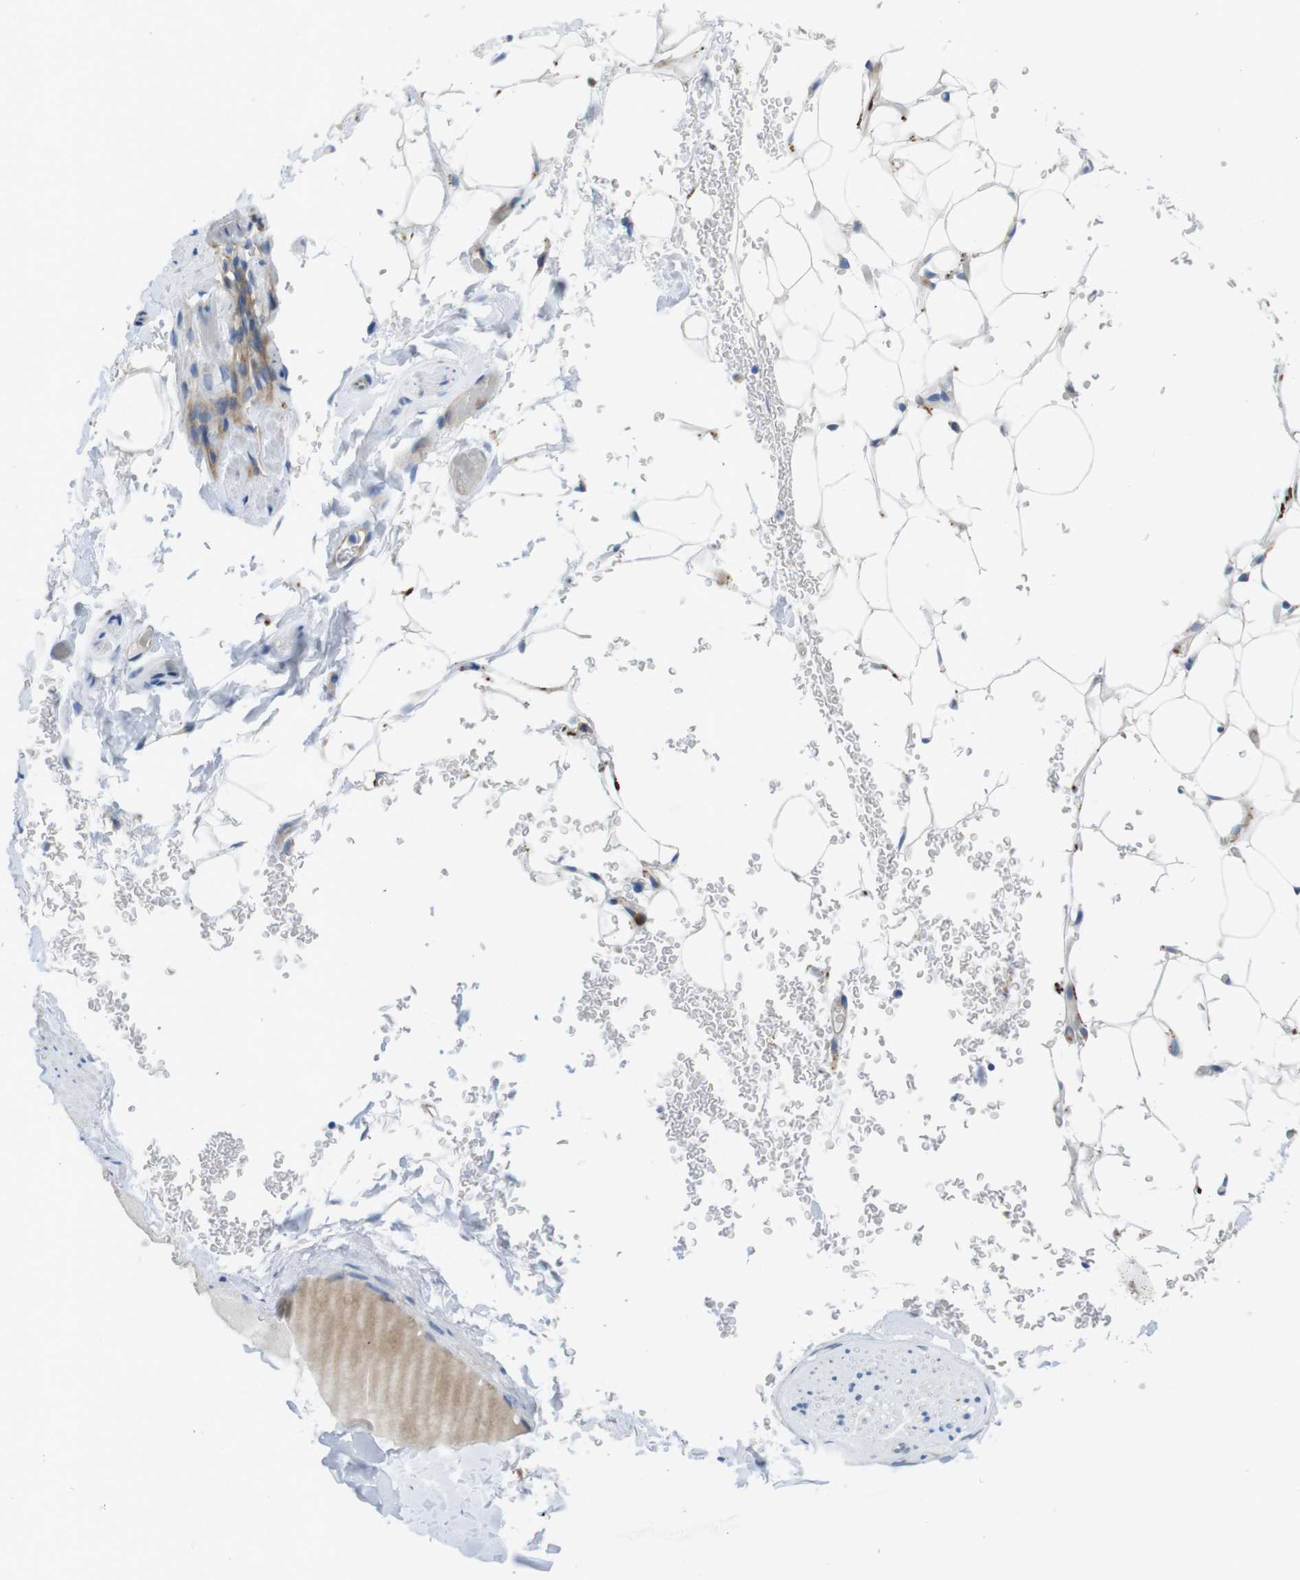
{"staining": {"intensity": "negative", "quantity": "none", "location": "none"}, "tissue": "adipose tissue", "cell_type": "Adipocytes", "image_type": "normal", "snomed": [{"axis": "morphology", "description": "Normal tissue, NOS"}, {"axis": "topography", "description": "Peripheral nerve tissue"}], "caption": "This photomicrograph is of benign adipose tissue stained with immunohistochemistry (IHC) to label a protein in brown with the nuclei are counter-stained blue. There is no expression in adipocytes.", "gene": "TMEM234", "patient": {"sex": "male", "age": 70}}